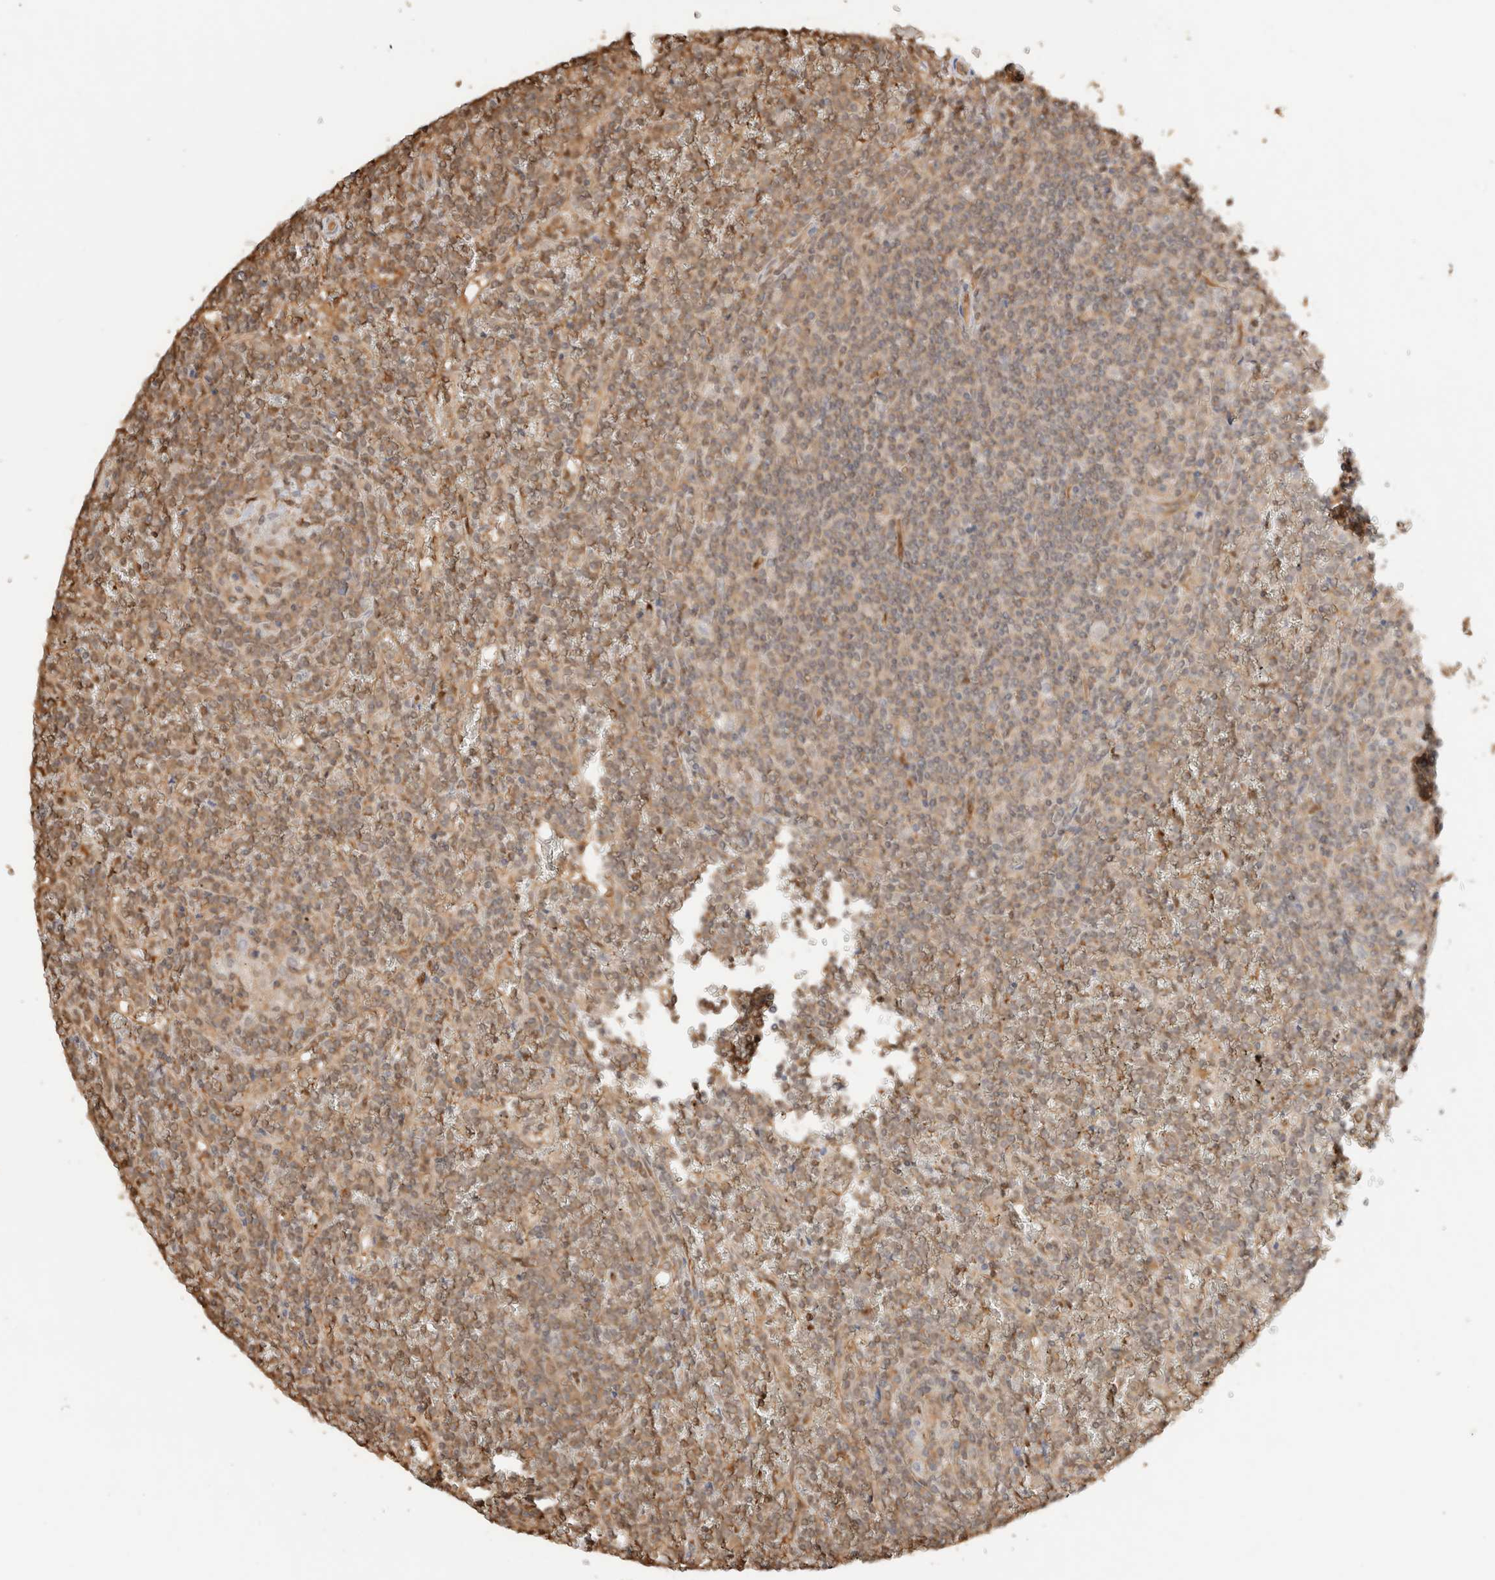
{"staining": {"intensity": "weak", "quantity": ">75%", "location": "nuclear"}, "tissue": "lymphoma", "cell_type": "Tumor cells", "image_type": "cancer", "snomed": [{"axis": "morphology", "description": "Malignant lymphoma, non-Hodgkin's type, Low grade"}, {"axis": "topography", "description": "Spleen"}], "caption": "Weak nuclear expression is appreciated in approximately >75% of tumor cells in malignant lymphoma, non-Hodgkin's type (low-grade). (Brightfield microscopy of DAB IHC at high magnification).", "gene": "YWHAH", "patient": {"sex": "female", "age": 19}}